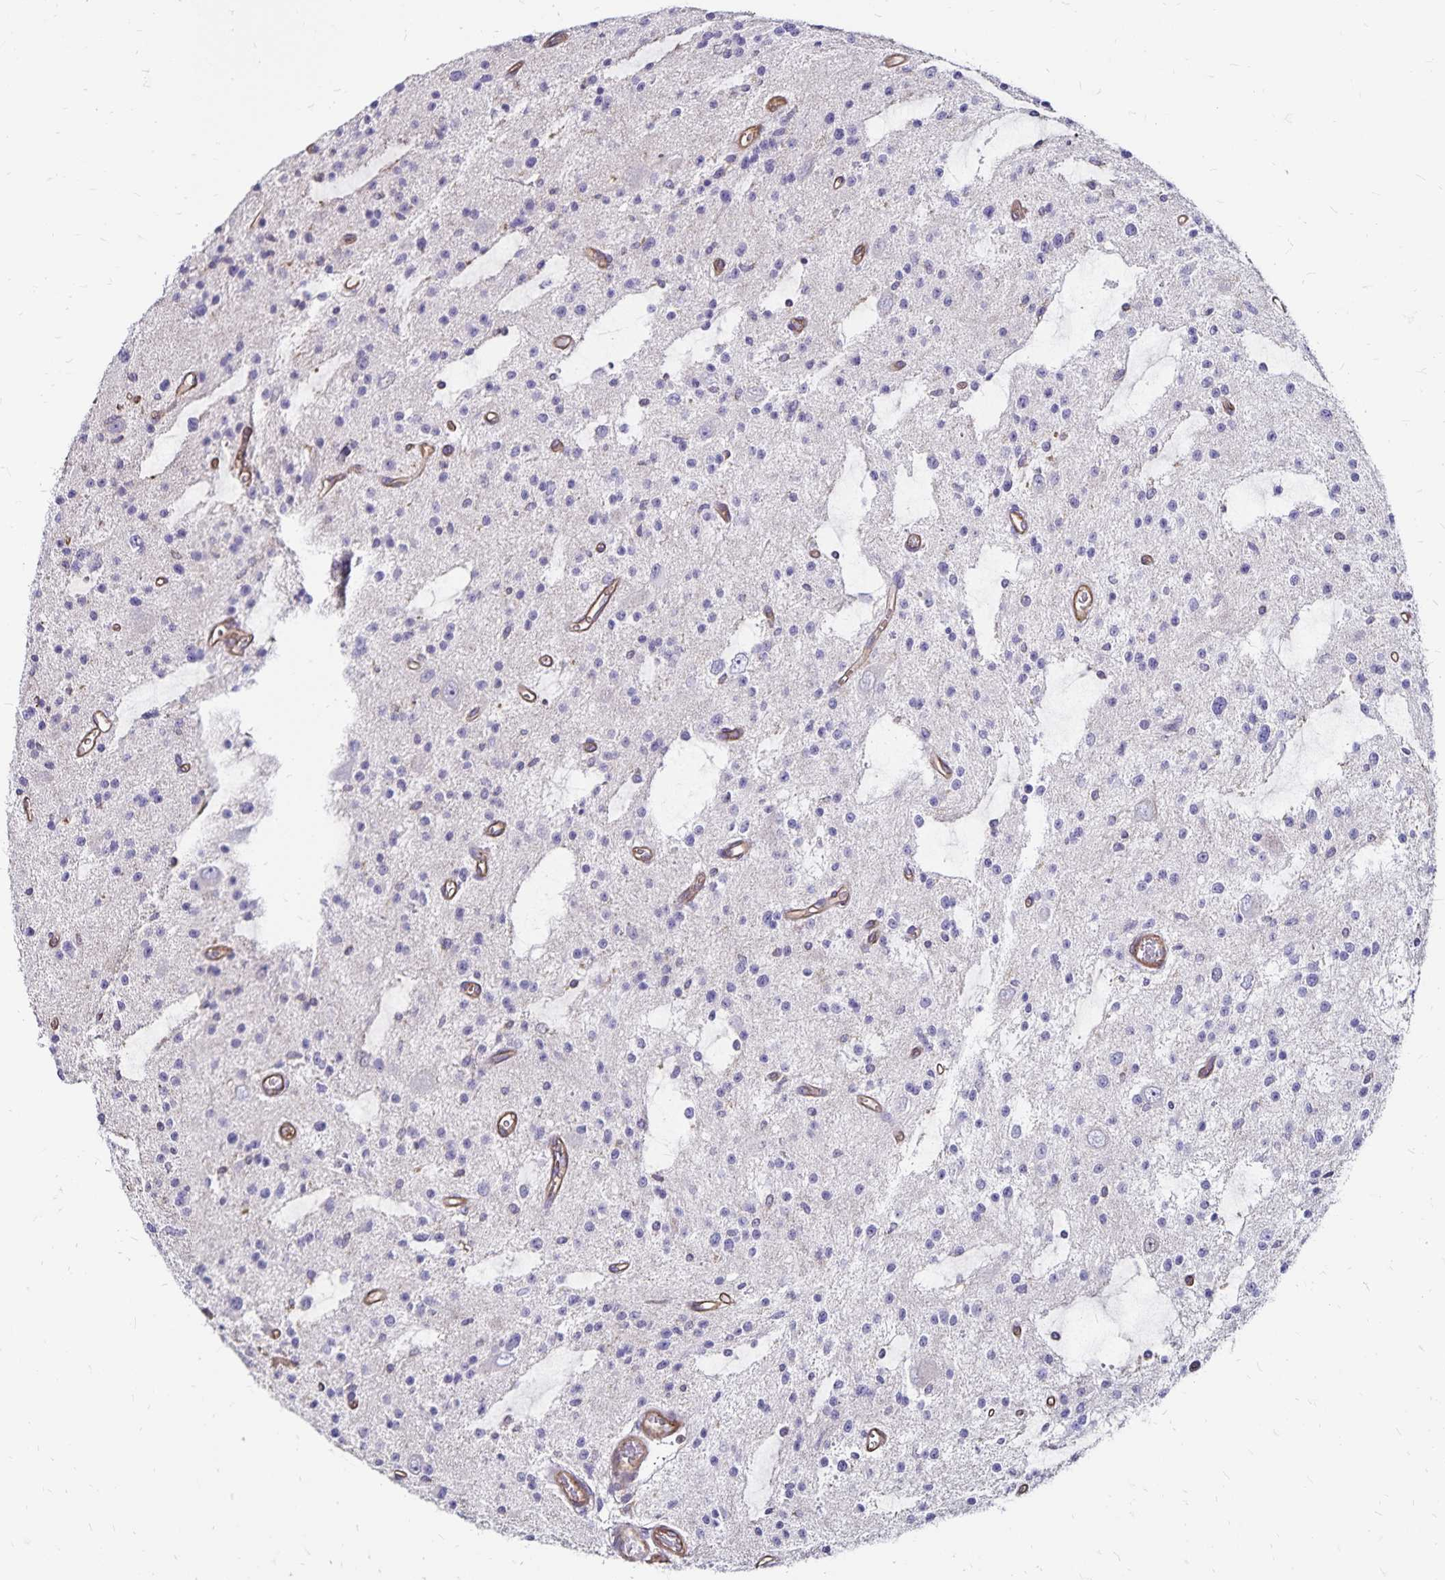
{"staining": {"intensity": "negative", "quantity": "none", "location": "none"}, "tissue": "glioma", "cell_type": "Tumor cells", "image_type": "cancer", "snomed": [{"axis": "morphology", "description": "Glioma, malignant, Low grade"}, {"axis": "topography", "description": "Brain"}], "caption": "Immunohistochemical staining of glioma shows no significant expression in tumor cells. Nuclei are stained in blue.", "gene": "RPRML", "patient": {"sex": "male", "age": 43}}